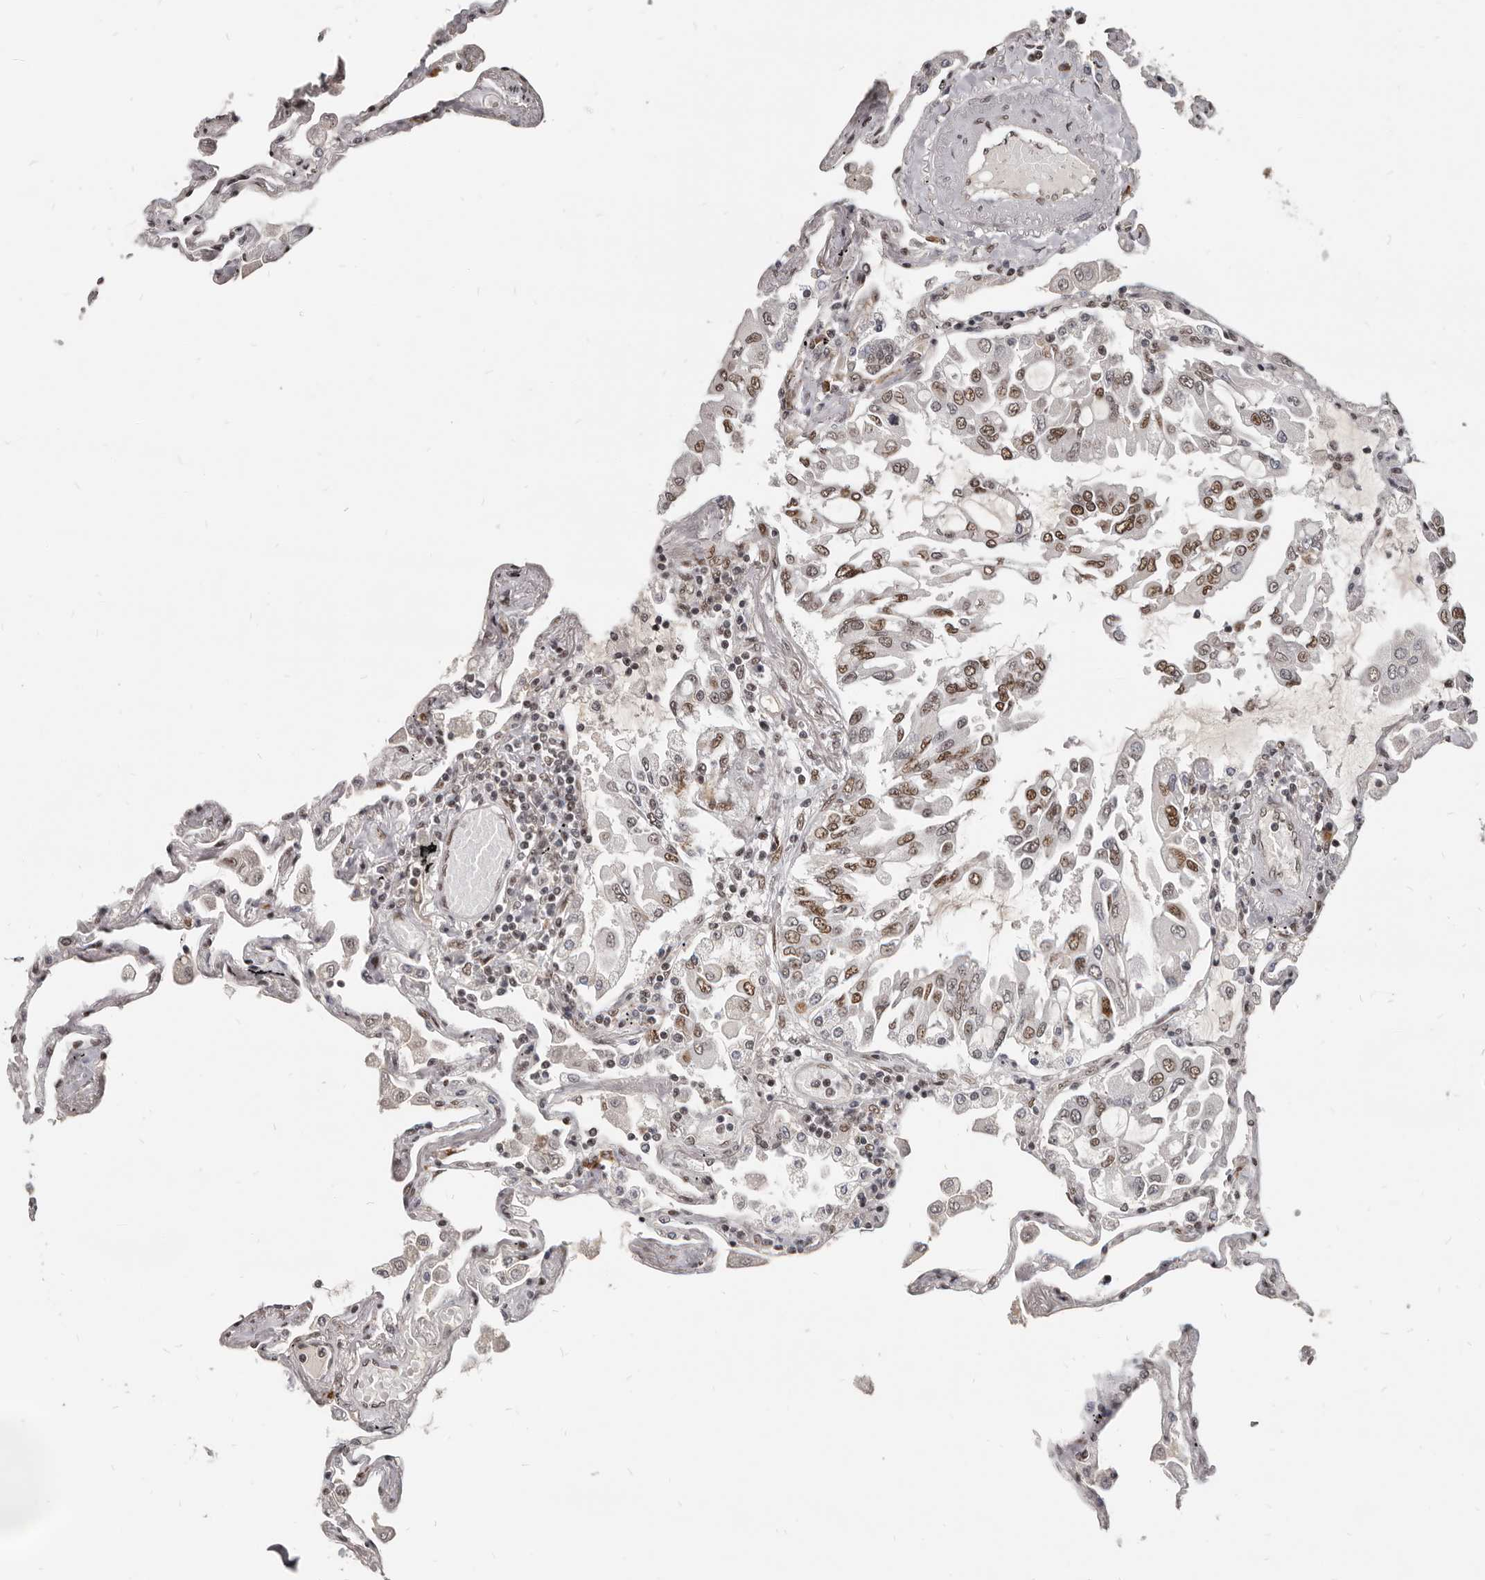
{"staining": {"intensity": "moderate", "quantity": ">75%", "location": "nuclear"}, "tissue": "lung", "cell_type": "Alveolar cells", "image_type": "normal", "snomed": [{"axis": "morphology", "description": "Normal tissue, NOS"}, {"axis": "topography", "description": "Lung"}], "caption": "Immunohistochemical staining of unremarkable lung reveals >75% levels of moderate nuclear protein expression in about >75% of alveolar cells. Nuclei are stained in blue.", "gene": "ATF5", "patient": {"sex": "female", "age": 67}}